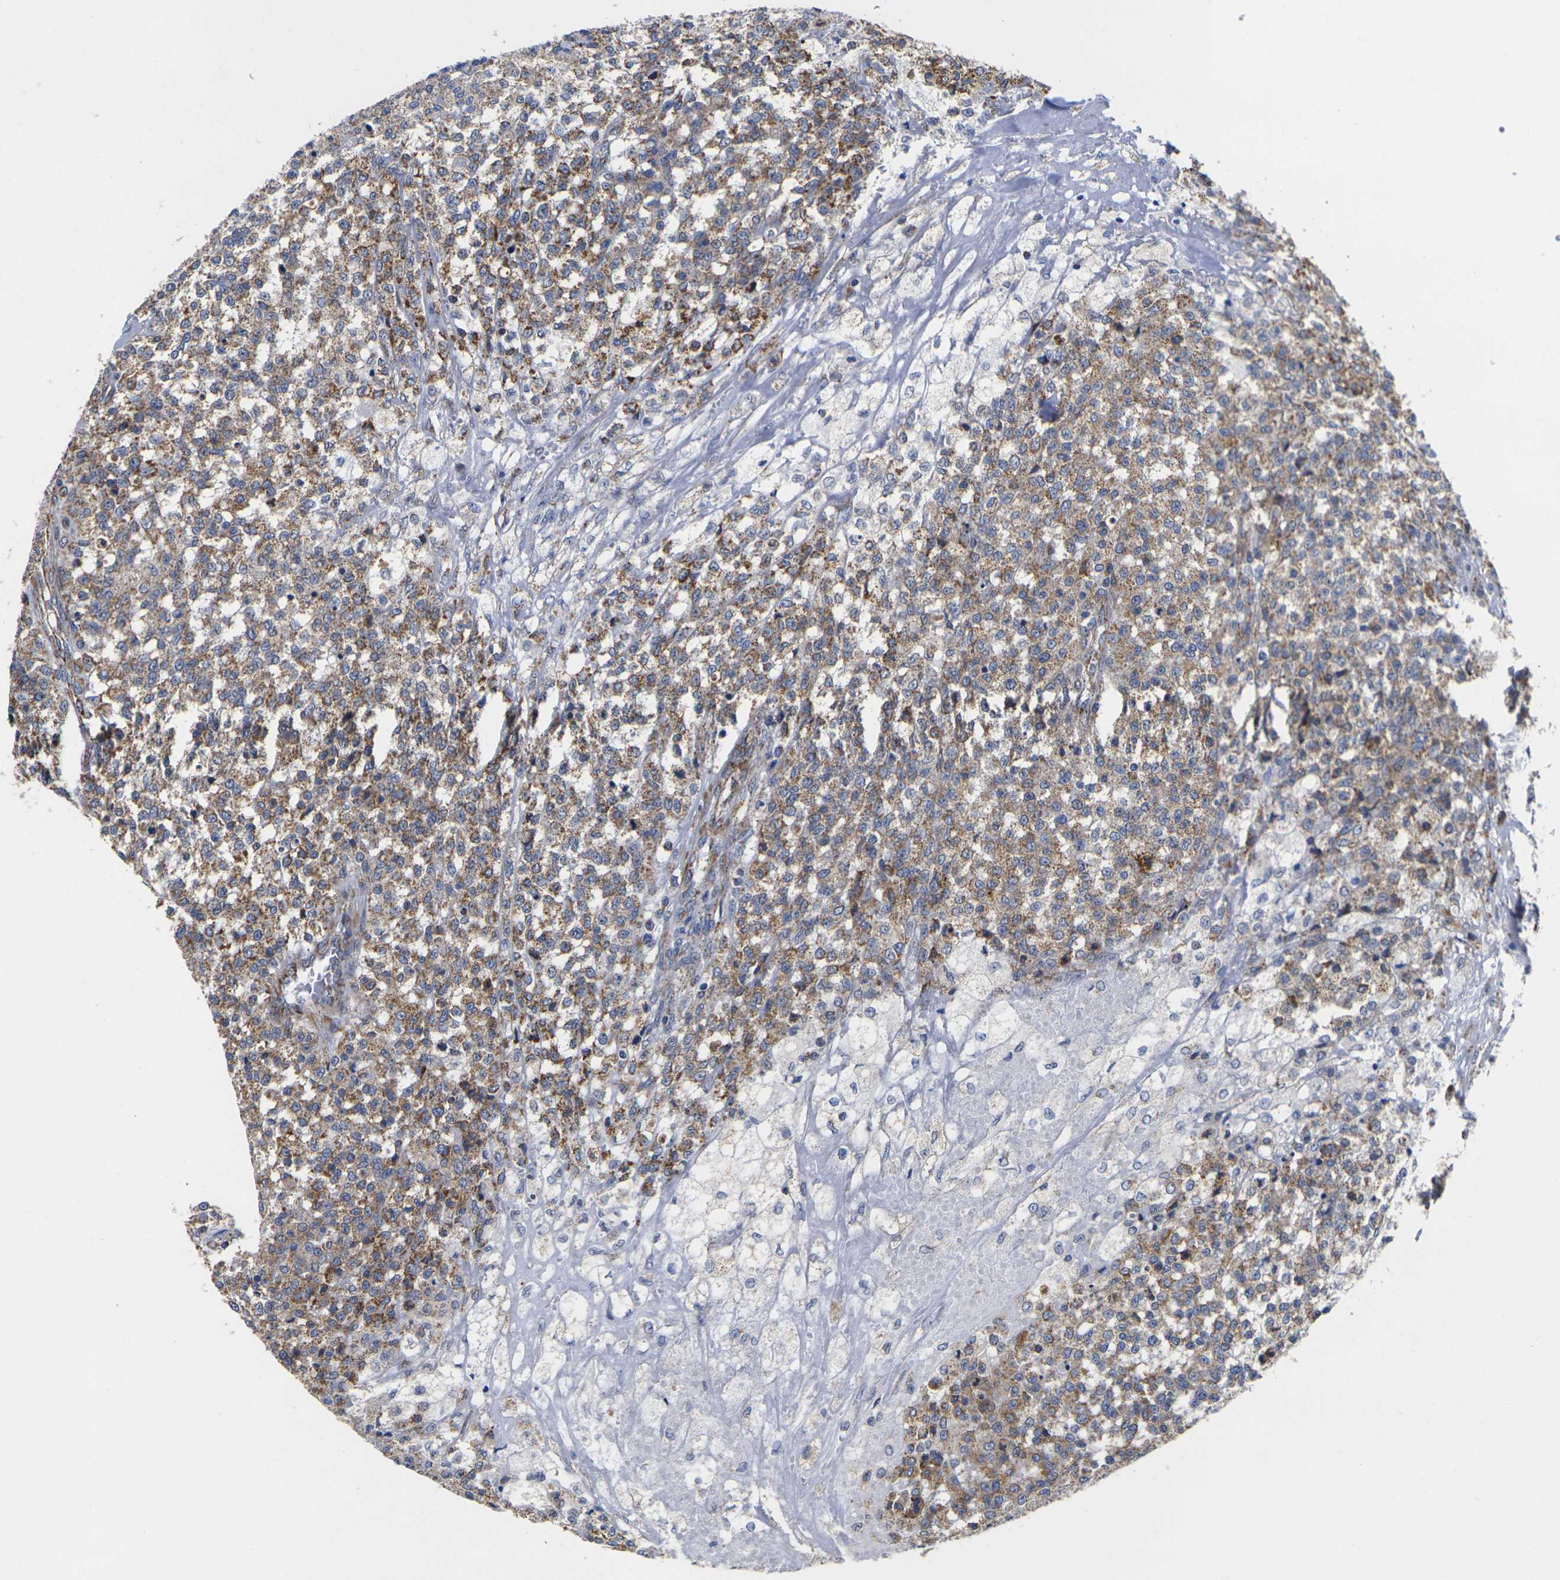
{"staining": {"intensity": "moderate", "quantity": ">75%", "location": "cytoplasmic/membranous"}, "tissue": "testis cancer", "cell_type": "Tumor cells", "image_type": "cancer", "snomed": [{"axis": "morphology", "description": "Seminoma, NOS"}, {"axis": "topography", "description": "Testis"}], "caption": "DAB immunohistochemical staining of human testis cancer (seminoma) displays moderate cytoplasmic/membranous protein positivity in about >75% of tumor cells. The protein is shown in brown color, while the nuclei are stained blue.", "gene": "P2RY11", "patient": {"sex": "male", "age": 59}}